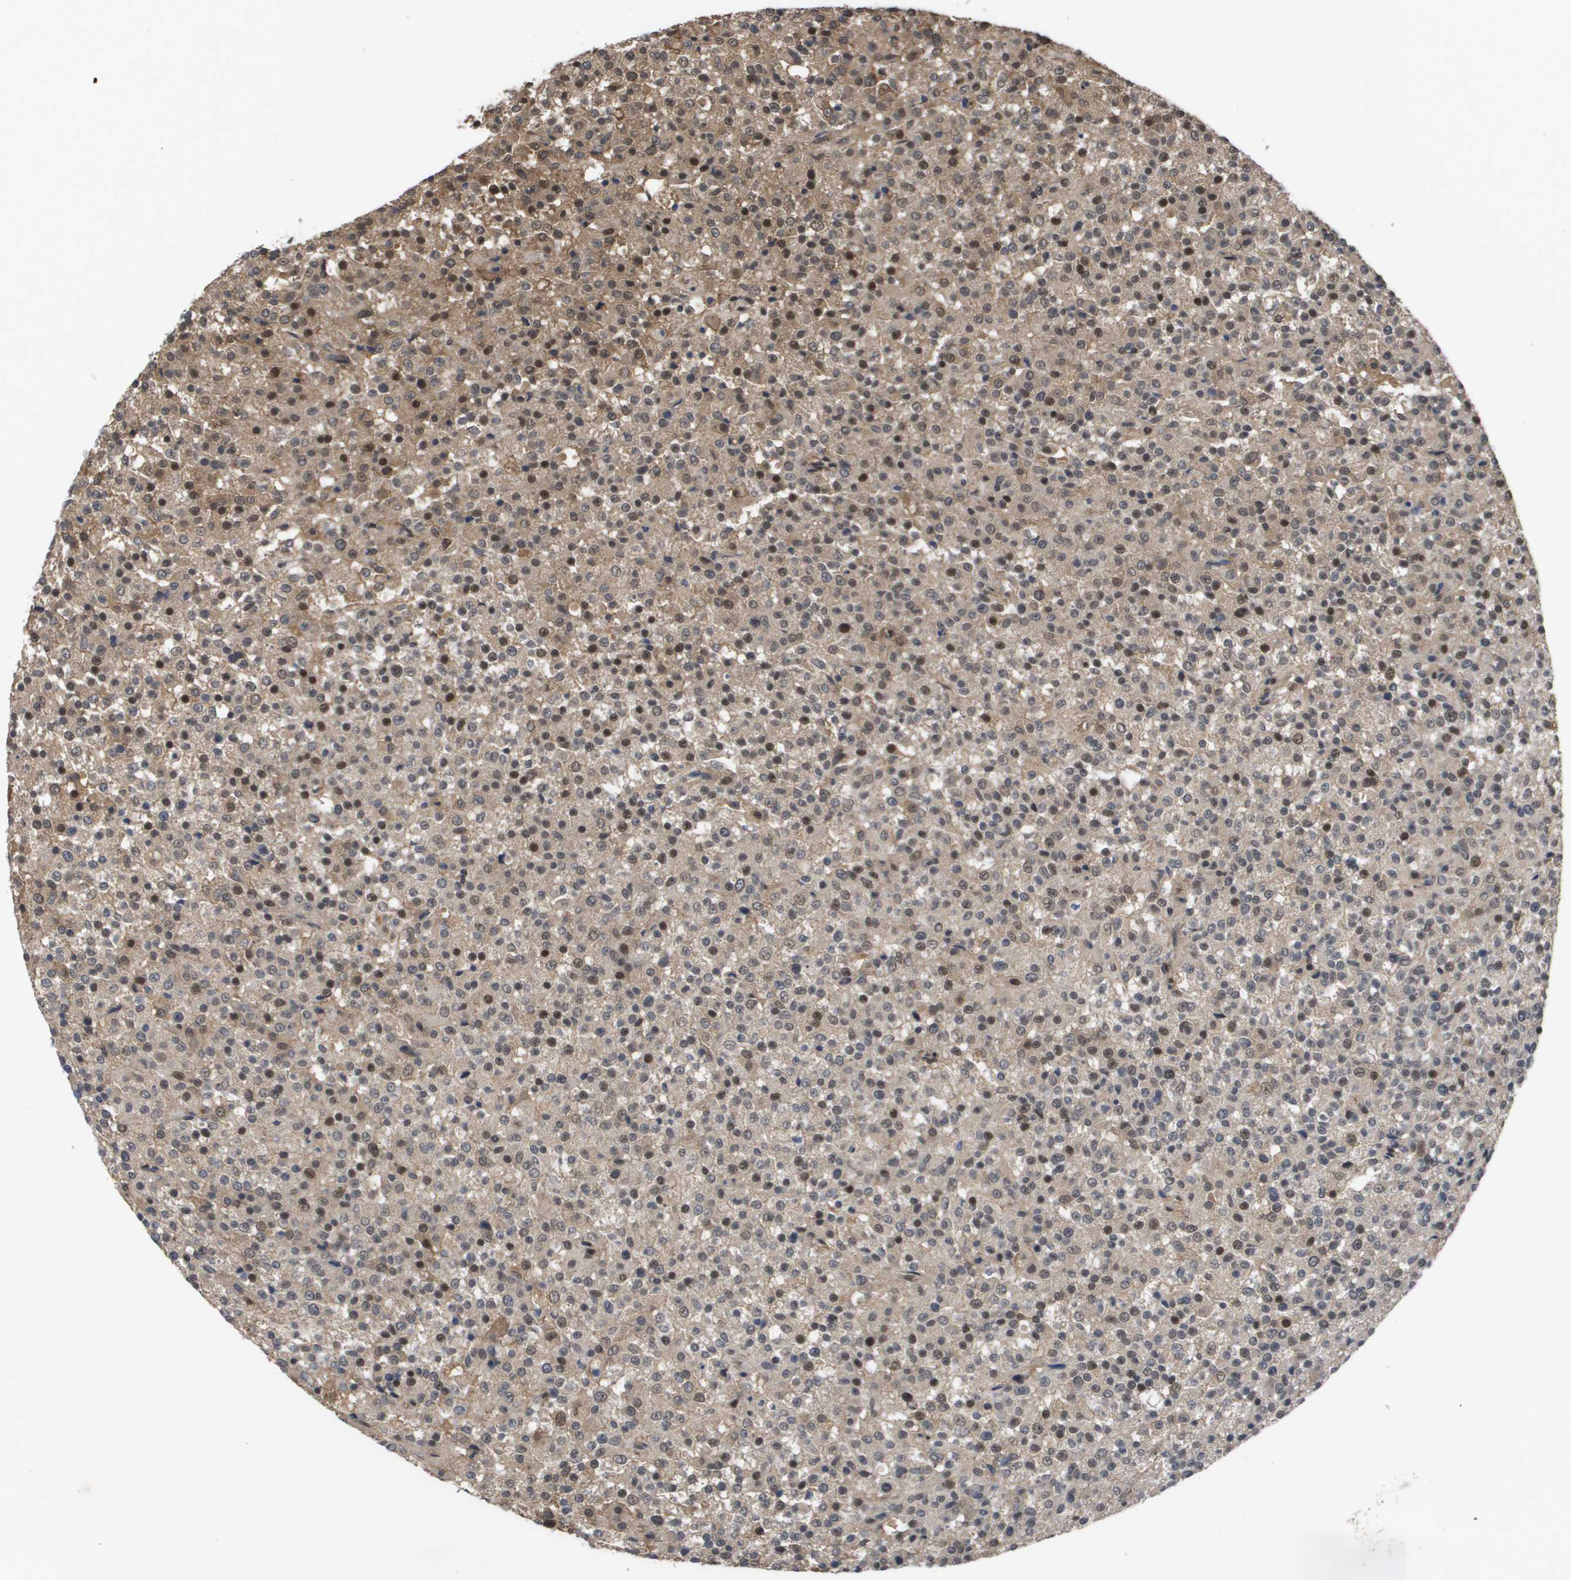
{"staining": {"intensity": "moderate", "quantity": "25%-75%", "location": "nuclear"}, "tissue": "testis cancer", "cell_type": "Tumor cells", "image_type": "cancer", "snomed": [{"axis": "morphology", "description": "Seminoma, NOS"}, {"axis": "topography", "description": "Testis"}], "caption": "High-power microscopy captured an immunohistochemistry (IHC) micrograph of testis cancer (seminoma), revealing moderate nuclear staining in about 25%-75% of tumor cells. The protein is stained brown, and the nuclei are stained in blue (DAB (3,3'-diaminobenzidine) IHC with brightfield microscopy, high magnification).", "gene": "AMBRA1", "patient": {"sex": "male", "age": 59}}